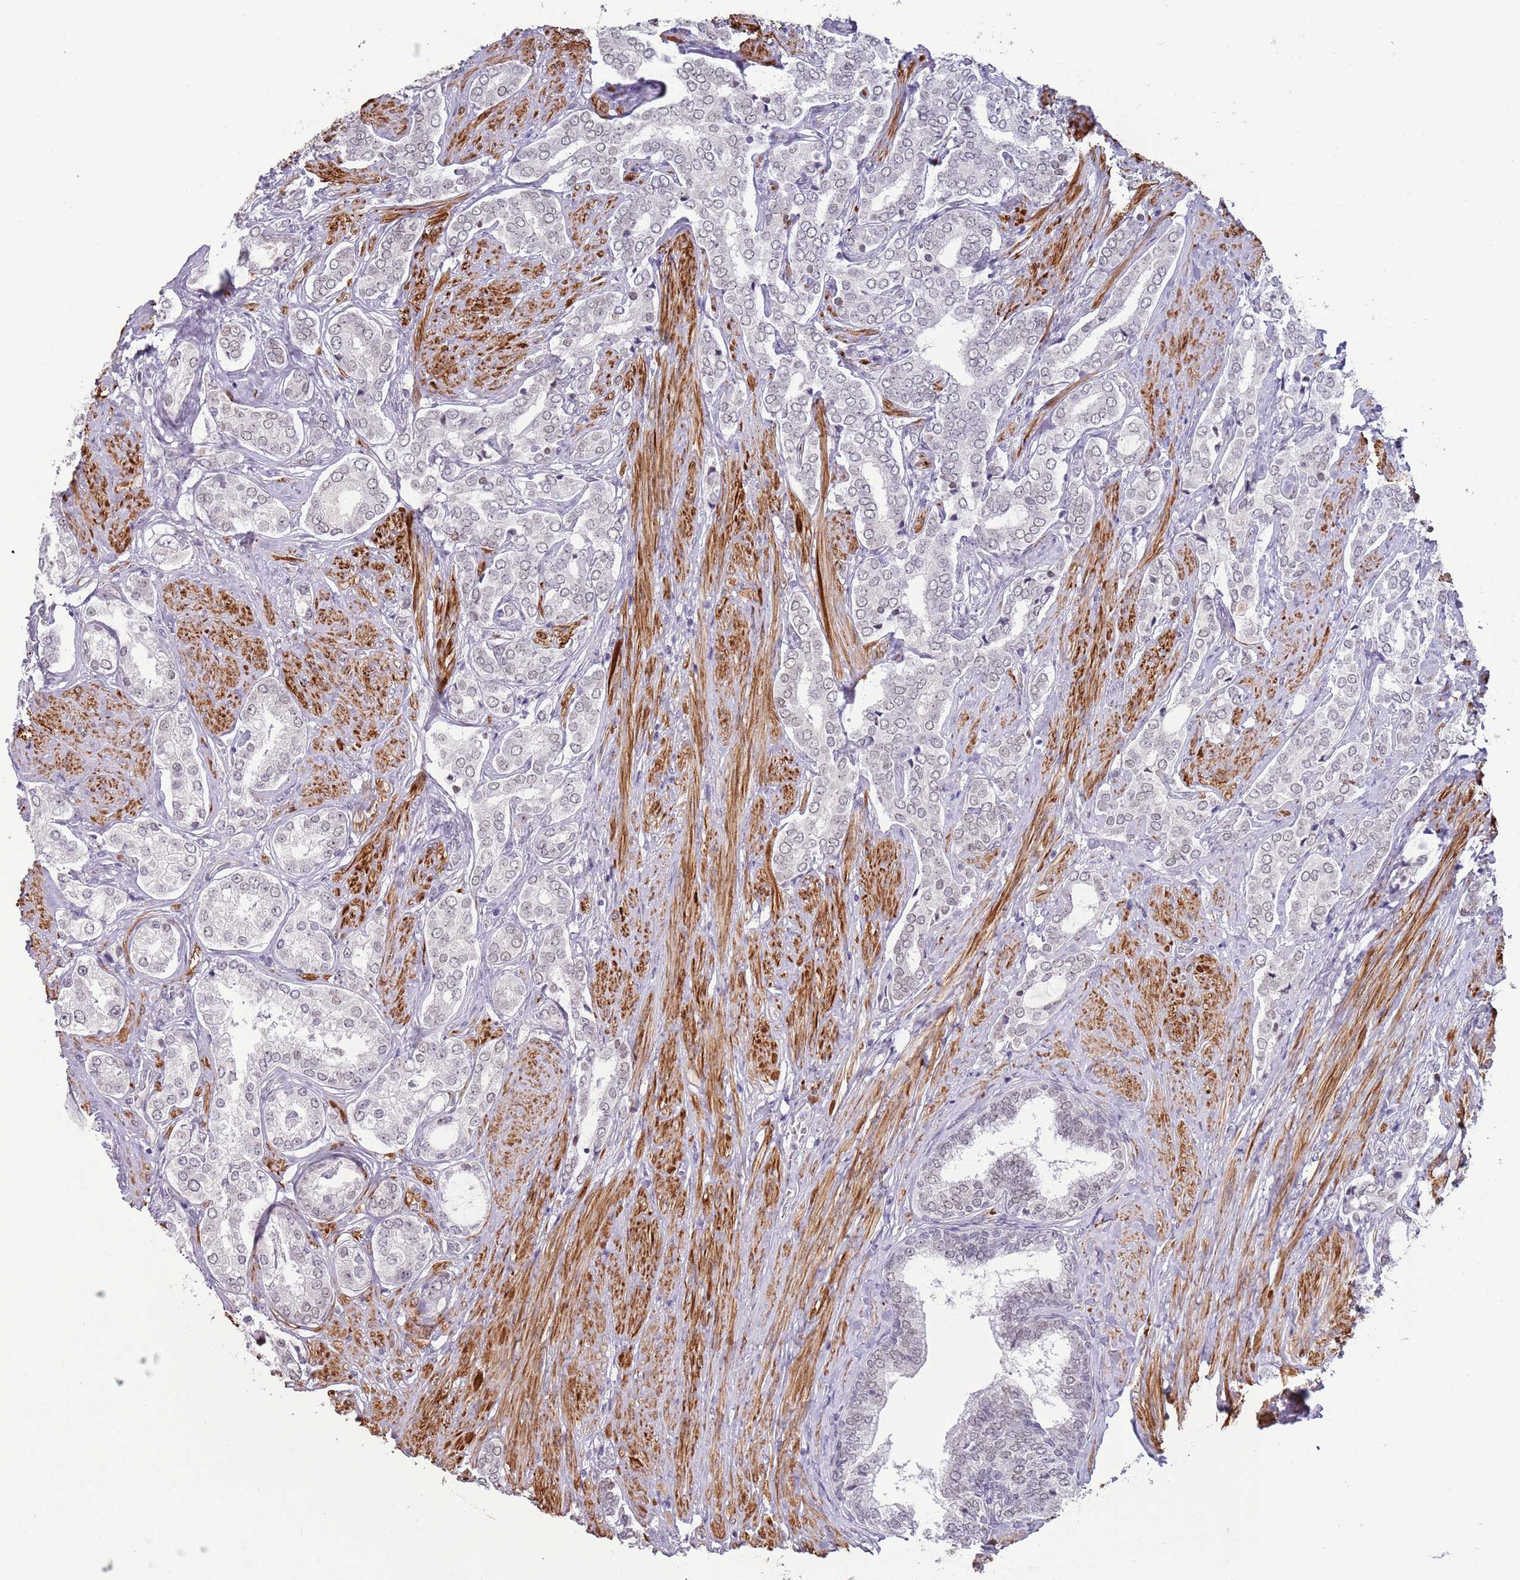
{"staining": {"intensity": "negative", "quantity": "none", "location": "none"}, "tissue": "prostate cancer", "cell_type": "Tumor cells", "image_type": "cancer", "snomed": [{"axis": "morphology", "description": "Adenocarcinoma, High grade"}, {"axis": "topography", "description": "Prostate"}], "caption": "High magnification brightfield microscopy of prostate cancer (adenocarcinoma (high-grade)) stained with DAB (brown) and counterstained with hematoxylin (blue): tumor cells show no significant staining. Nuclei are stained in blue.", "gene": "NBPF3", "patient": {"sex": "male", "age": 71}}